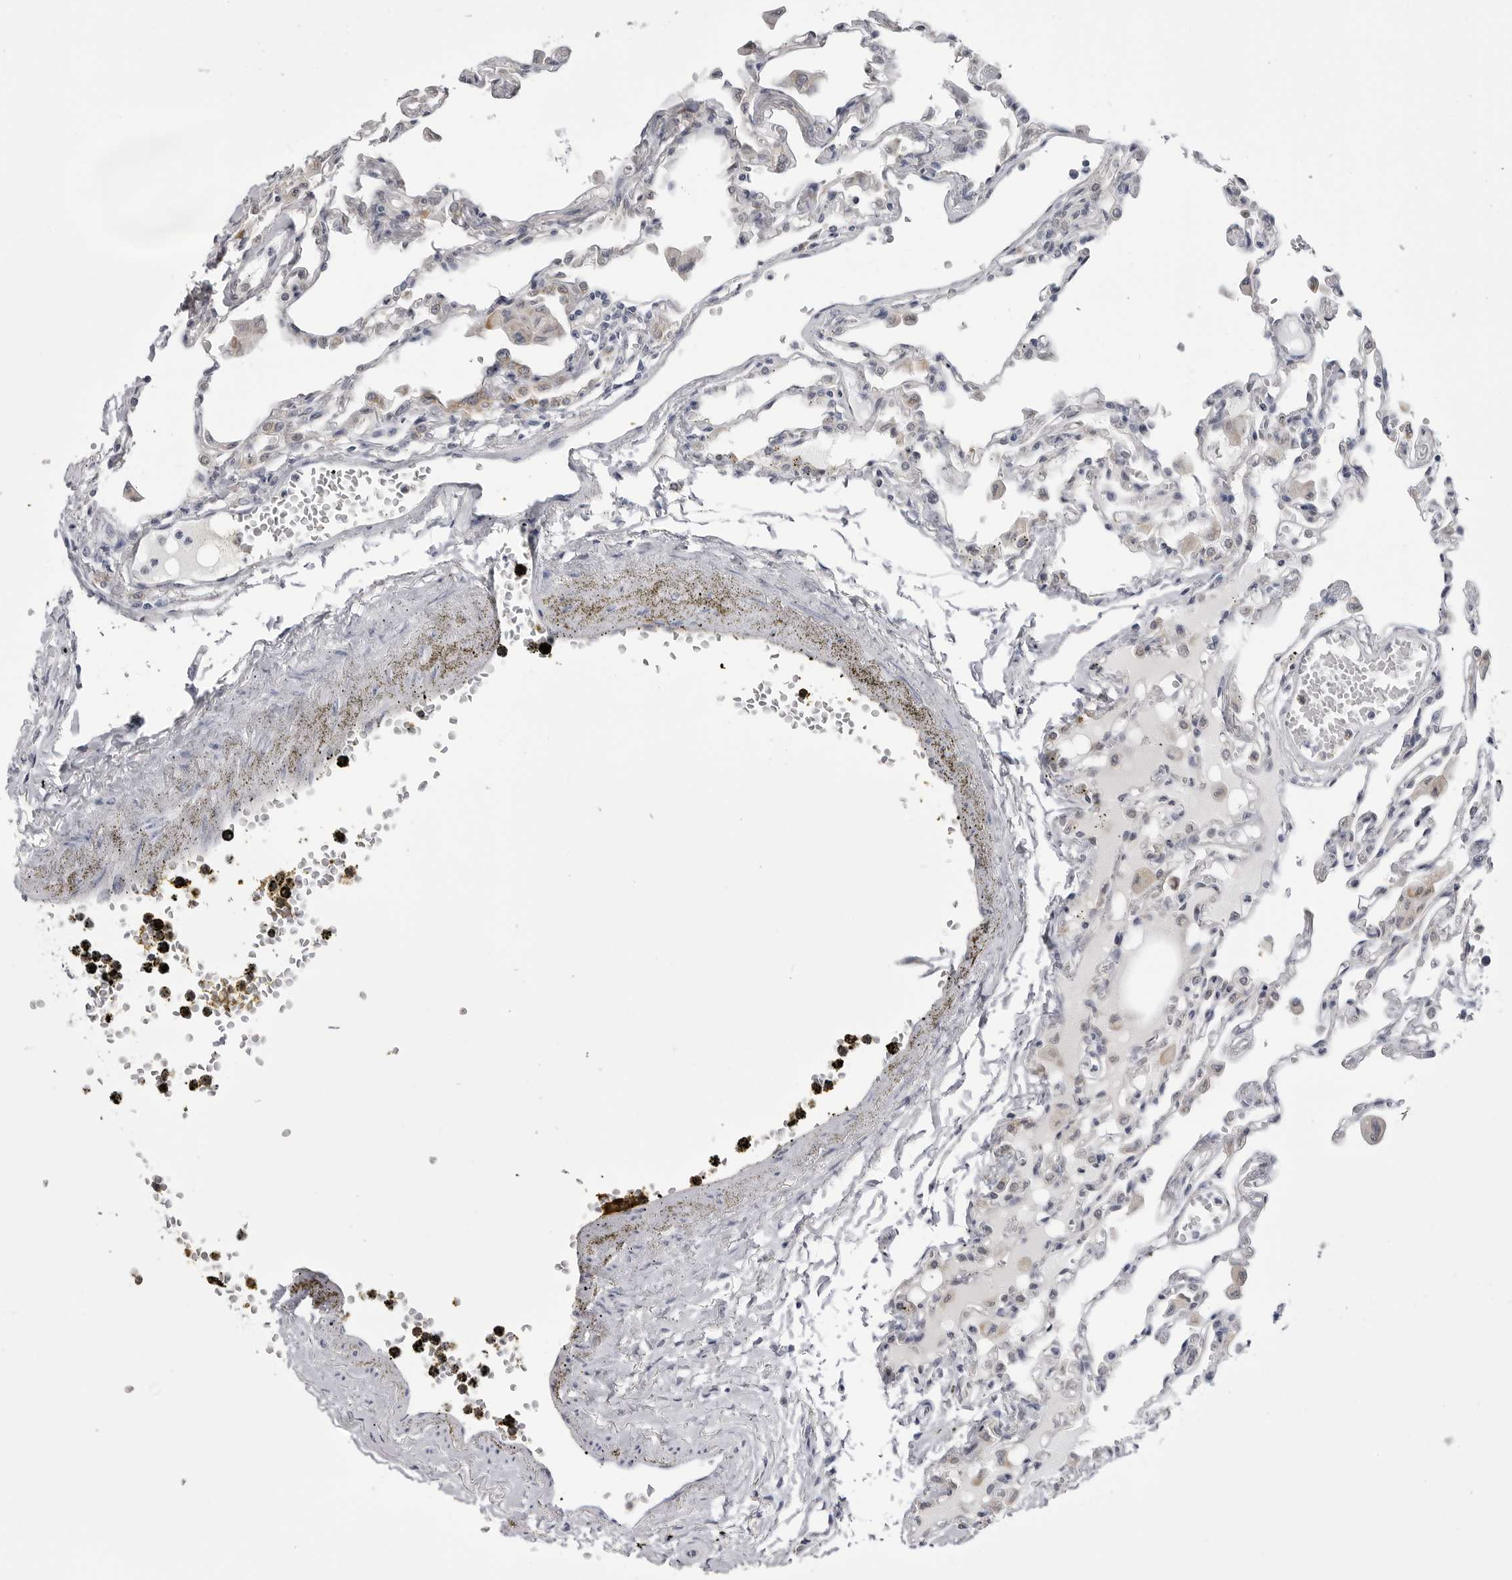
{"staining": {"intensity": "negative", "quantity": "none", "location": "none"}, "tissue": "lung", "cell_type": "Alveolar cells", "image_type": "normal", "snomed": [{"axis": "morphology", "description": "Normal tissue, NOS"}, {"axis": "topography", "description": "Bronchus"}, {"axis": "topography", "description": "Lung"}], "caption": "Alveolar cells show no significant protein expression in unremarkable lung. (Stains: DAB (3,3'-diaminobenzidine) IHC with hematoxylin counter stain, Microscopy: brightfield microscopy at high magnification).", "gene": "FH", "patient": {"sex": "female", "age": 49}}